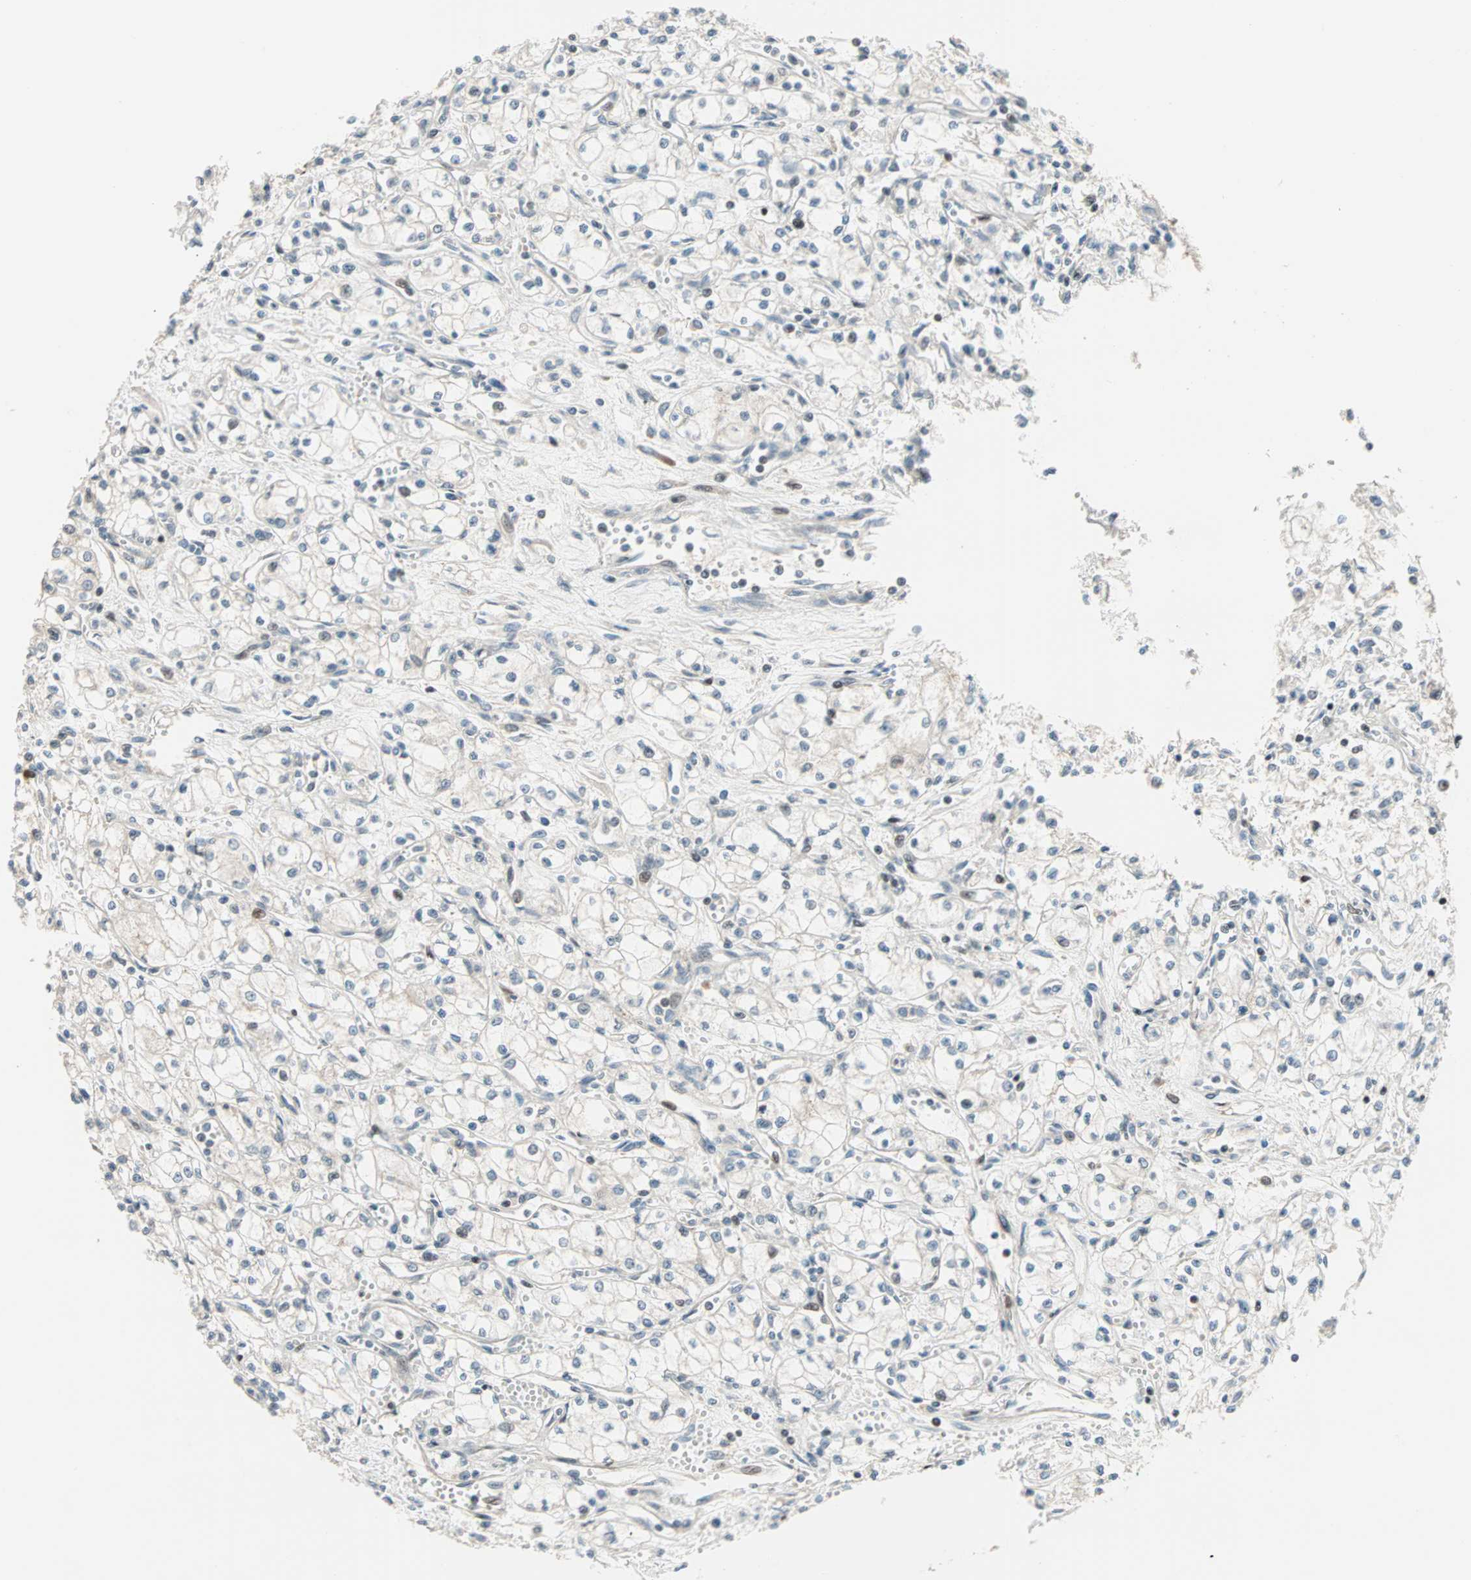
{"staining": {"intensity": "weak", "quantity": "<25%", "location": "cytoplasmic/membranous"}, "tissue": "renal cancer", "cell_type": "Tumor cells", "image_type": "cancer", "snomed": [{"axis": "morphology", "description": "Normal tissue, NOS"}, {"axis": "morphology", "description": "Adenocarcinoma, NOS"}, {"axis": "topography", "description": "Kidney"}], "caption": "The IHC histopathology image has no significant expression in tumor cells of renal cancer (adenocarcinoma) tissue. (Brightfield microscopy of DAB immunohistochemistry (IHC) at high magnification).", "gene": "HECW1", "patient": {"sex": "male", "age": 59}}